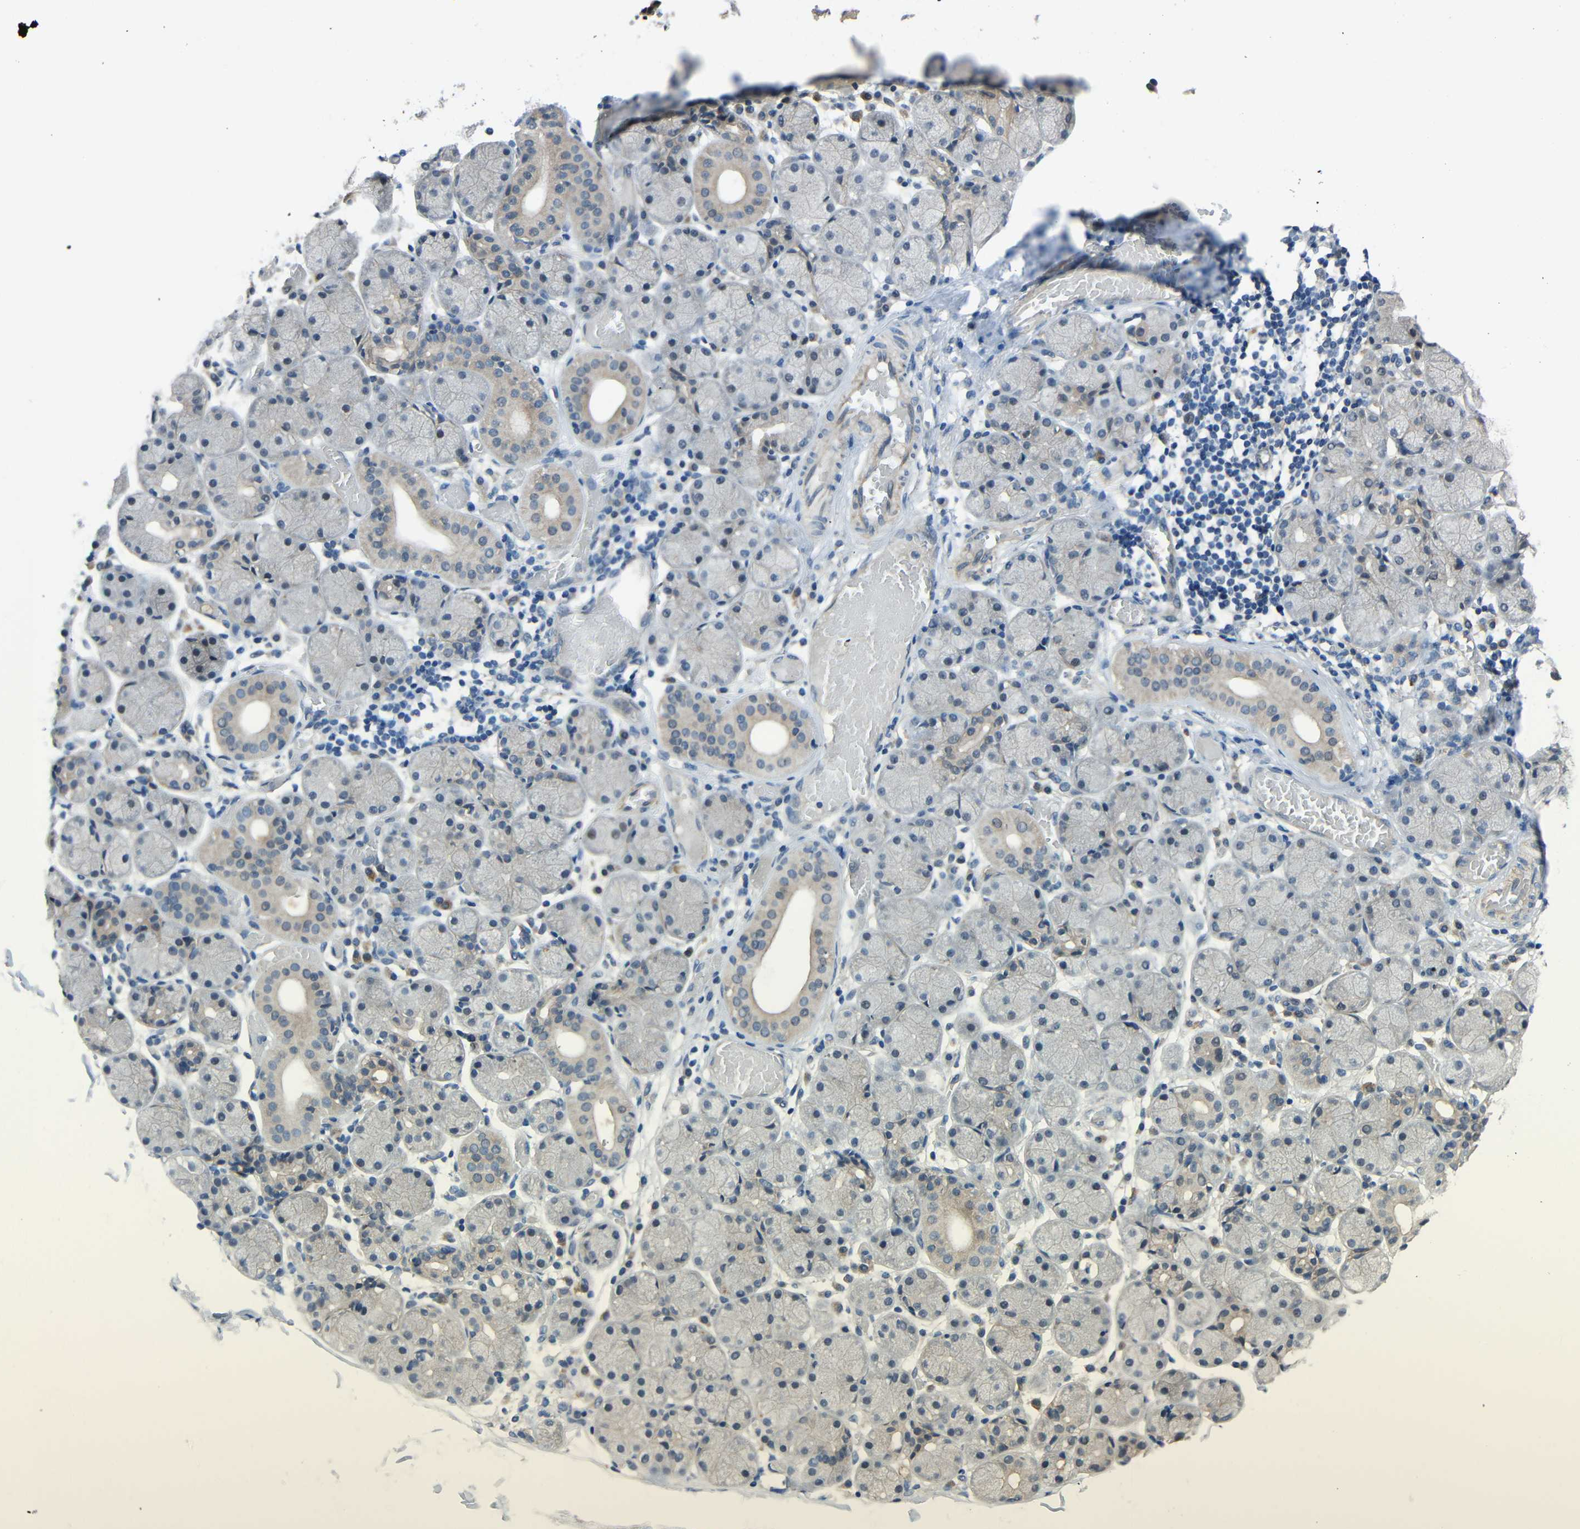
{"staining": {"intensity": "weak", "quantity": "<25%", "location": "cytoplasmic/membranous"}, "tissue": "salivary gland", "cell_type": "Glandular cells", "image_type": "normal", "snomed": [{"axis": "morphology", "description": "Normal tissue, NOS"}, {"axis": "topography", "description": "Salivary gland"}], "caption": "IHC image of normal salivary gland: salivary gland stained with DAB (3,3'-diaminobenzidine) reveals no significant protein staining in glandular cells.", "gene": "STBD1", "patient": {"sex": "female", "age": 24}}